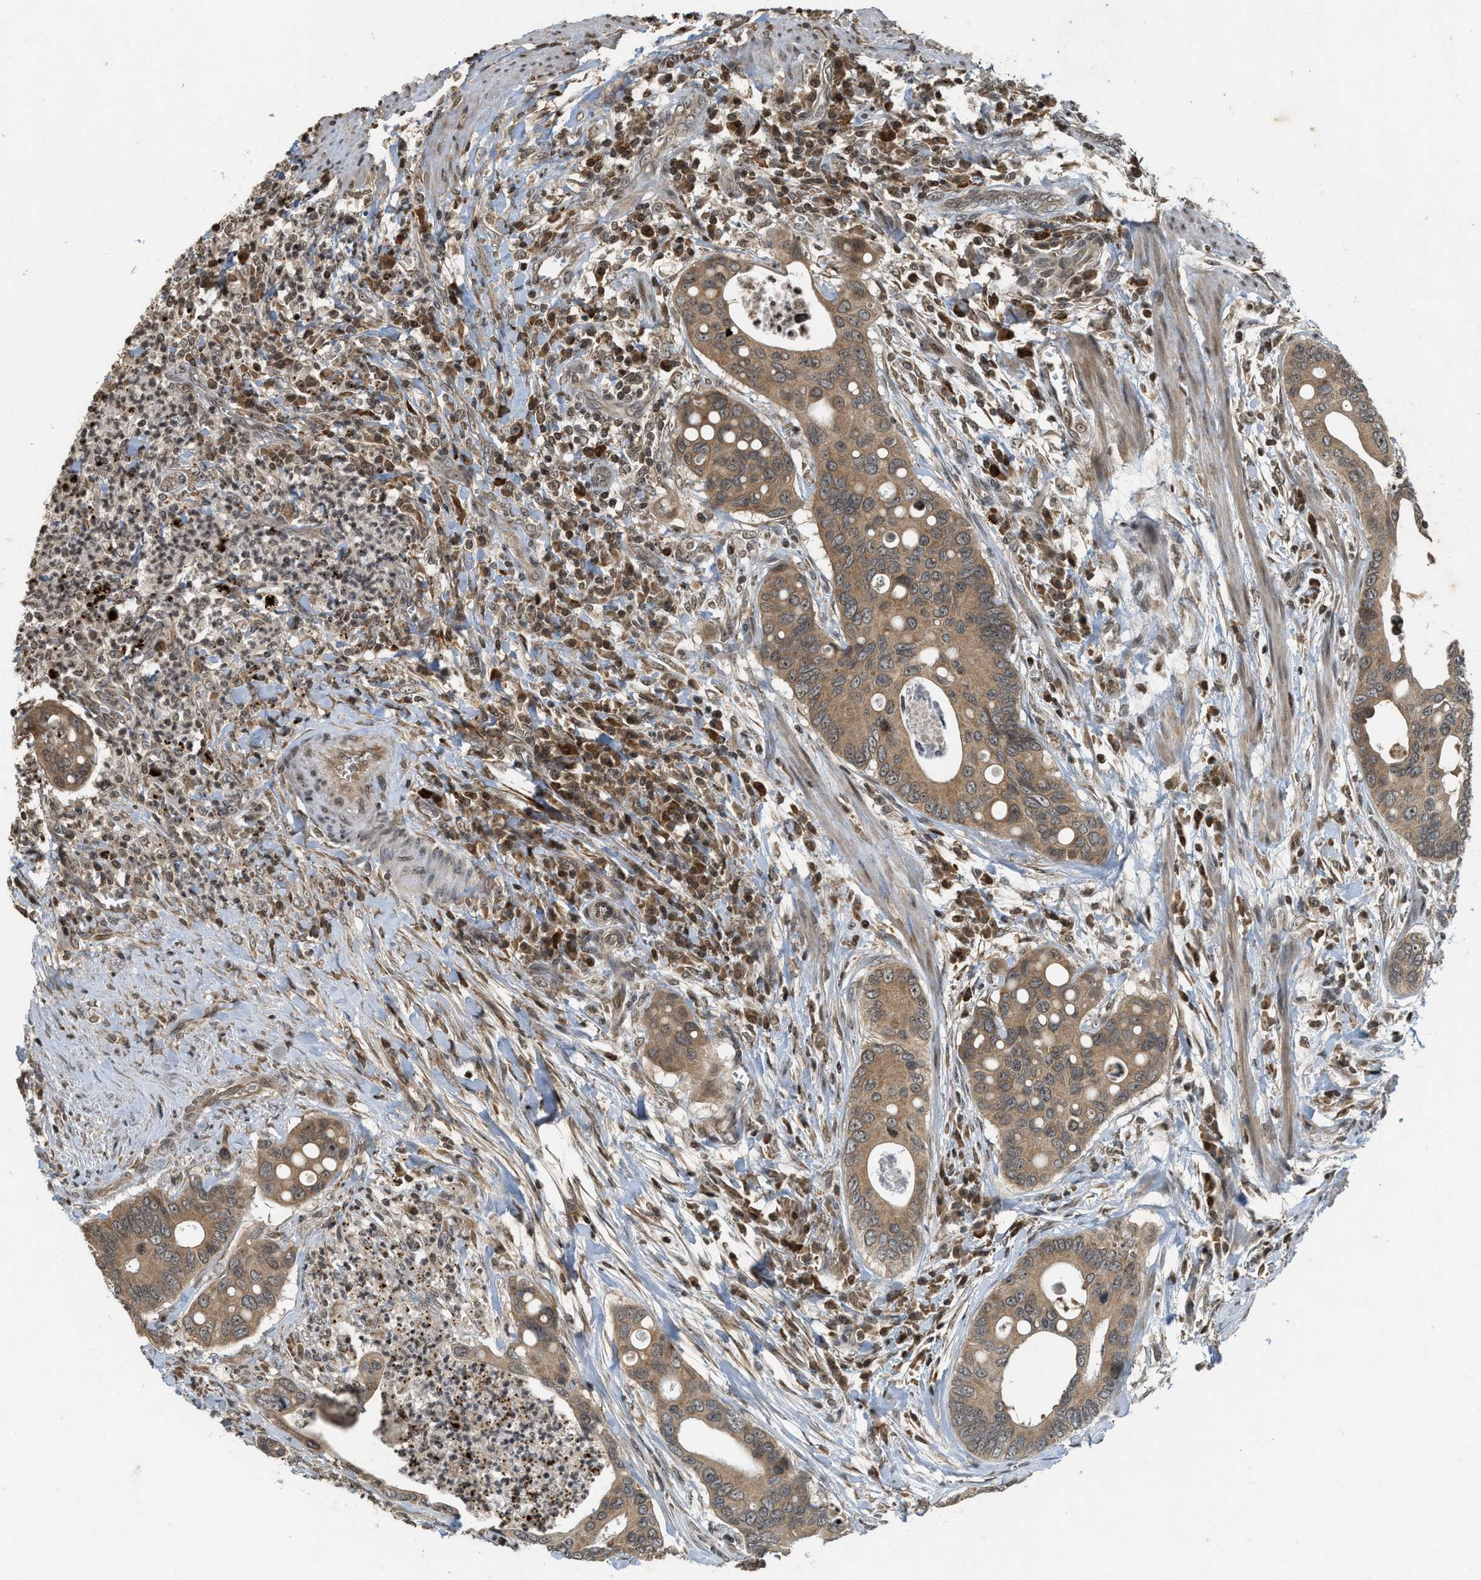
{"staining": {"intensity": "moderate", "quantity": ">75%", "location": "cytoplasmic/membranous"}, "tissue": "colorectal cancer", "cell_type": "Tumor cells", "image_type": "cancer", "snomed": [{"axis": "morphology", "description": "Inflammation, NOS"}, {"axis": "morphology", "description": "Adenocarcinoma, NOS"}, {"axis": "topography", "description": "Colon"}], "caption": "The immunohistochemical stain shows moderate cytoplasmic/membranous expression in tumor cells of colorectal cancer (adenocarcinoma) tissue.", "gene": "SIAH1", "patient": {"sex": "male", "age": 72}}